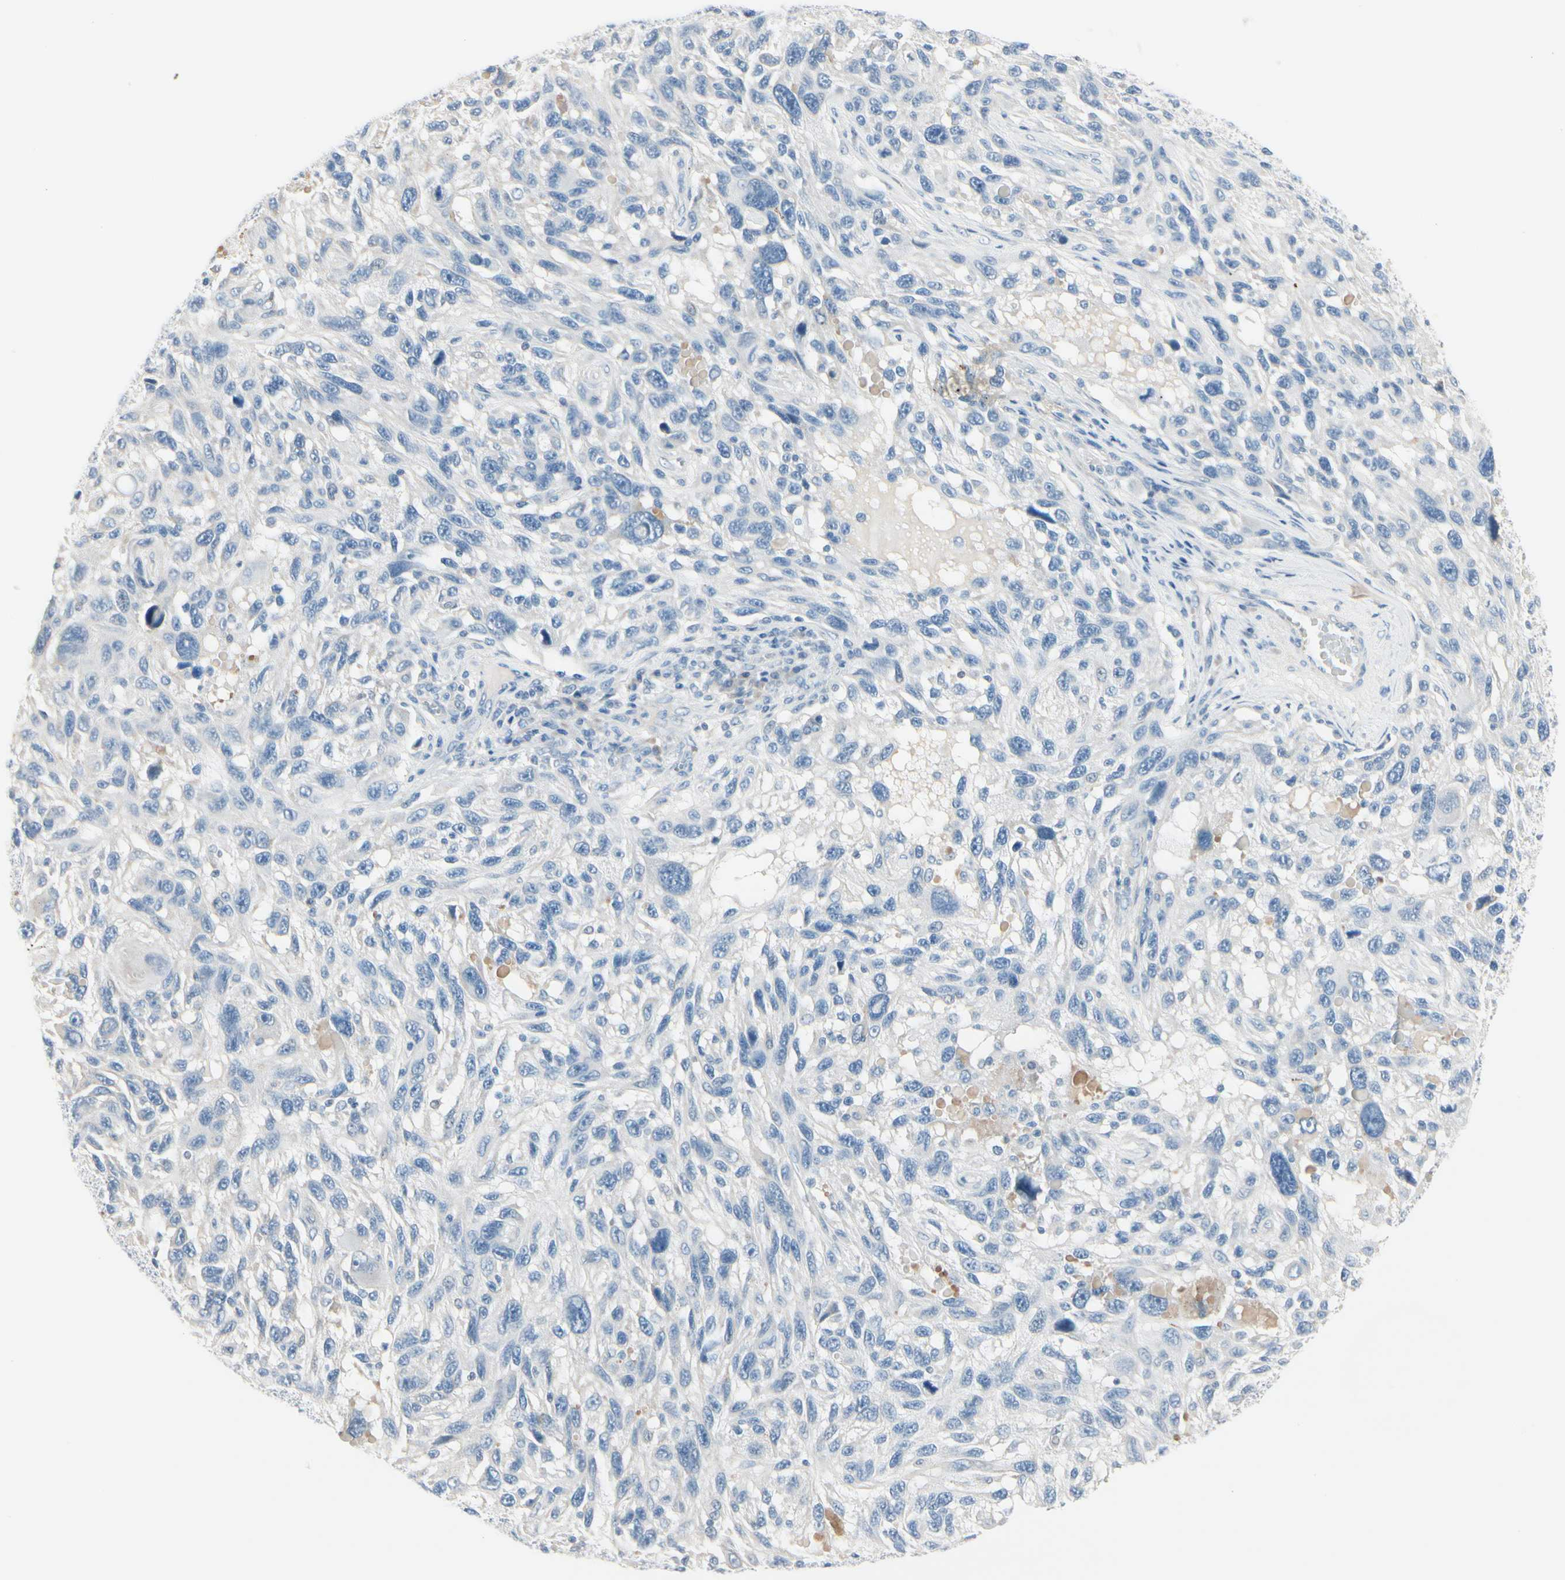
{"staining": {"intensity": "negative", "quantity": "none", "location": "none"}, "tissue": "melanoma", "cell_type": "Tumor cells", "image_type": "cancer", "snomed": [{"axis": "morphology", "description": "Malignant melanoma, NOS"}, {"axis": "topography", "description": "Skin"}], "caption": "This is an IHC histopathology image of melanoma. There is no expression in tumor cells.", "gene": "CDHR5", "patient": {"sex": "male", "age": 53}}